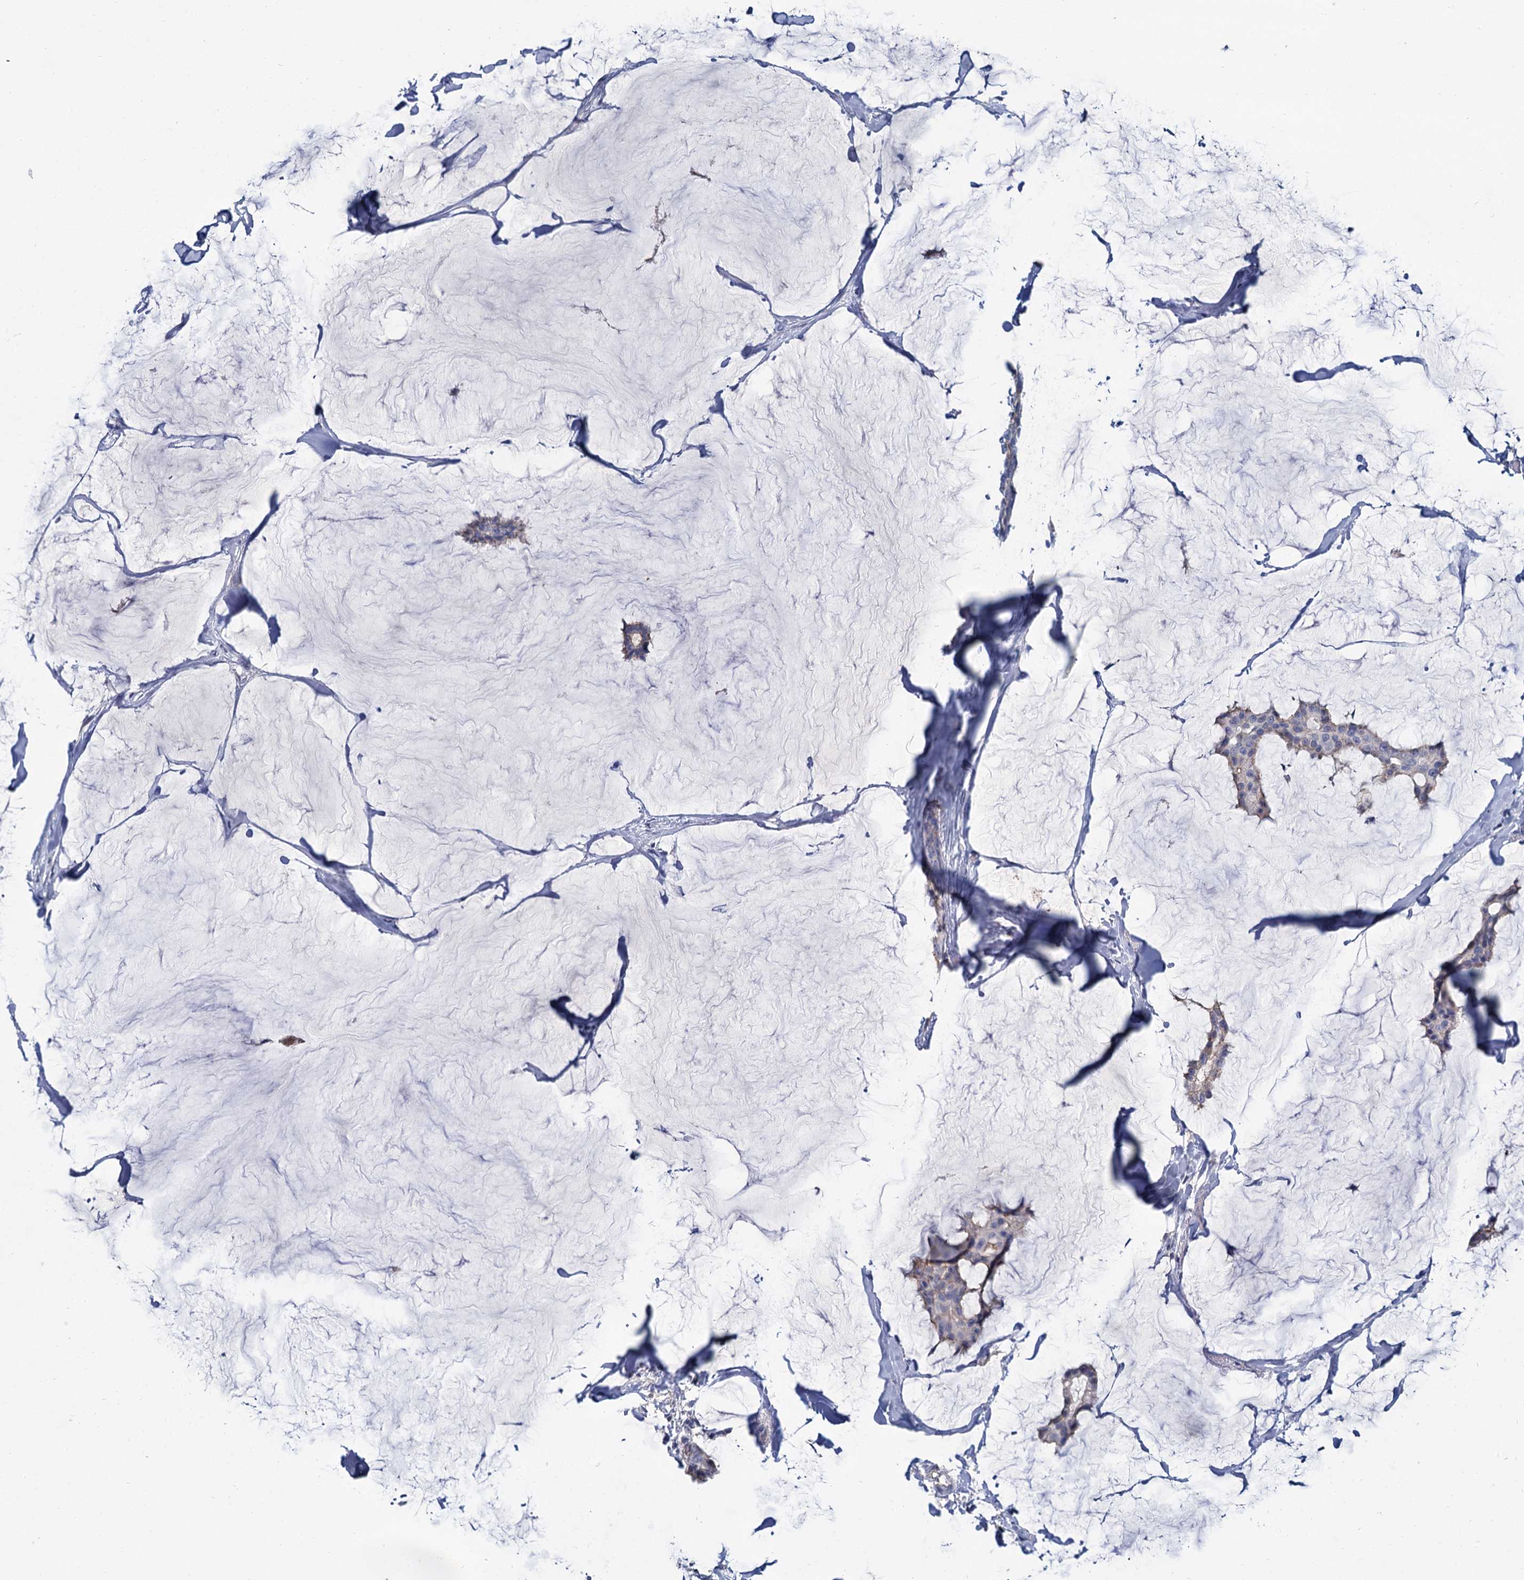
{"staining": {"intensity": "weak", "quantity": "<25%", "location": "cytoplasmic/membranous"}, "tissue": "breast cancer", "cell_type": "Tumor cells", "image_type": "cancer", "snomed": [{"axis": "morphology", "description": "Duct carcinoma"}, {"axis": "topography", "description": "Breast"}], "caption": "High power microscopy photomicrograph of an immunohistochemistry (IHC) photomicrograph of intraductal carcinoma (breast), revealing no significant staining in tumor cells.", "gene": "ACSM3", "patient": {"sex": "female", "age": 93}}